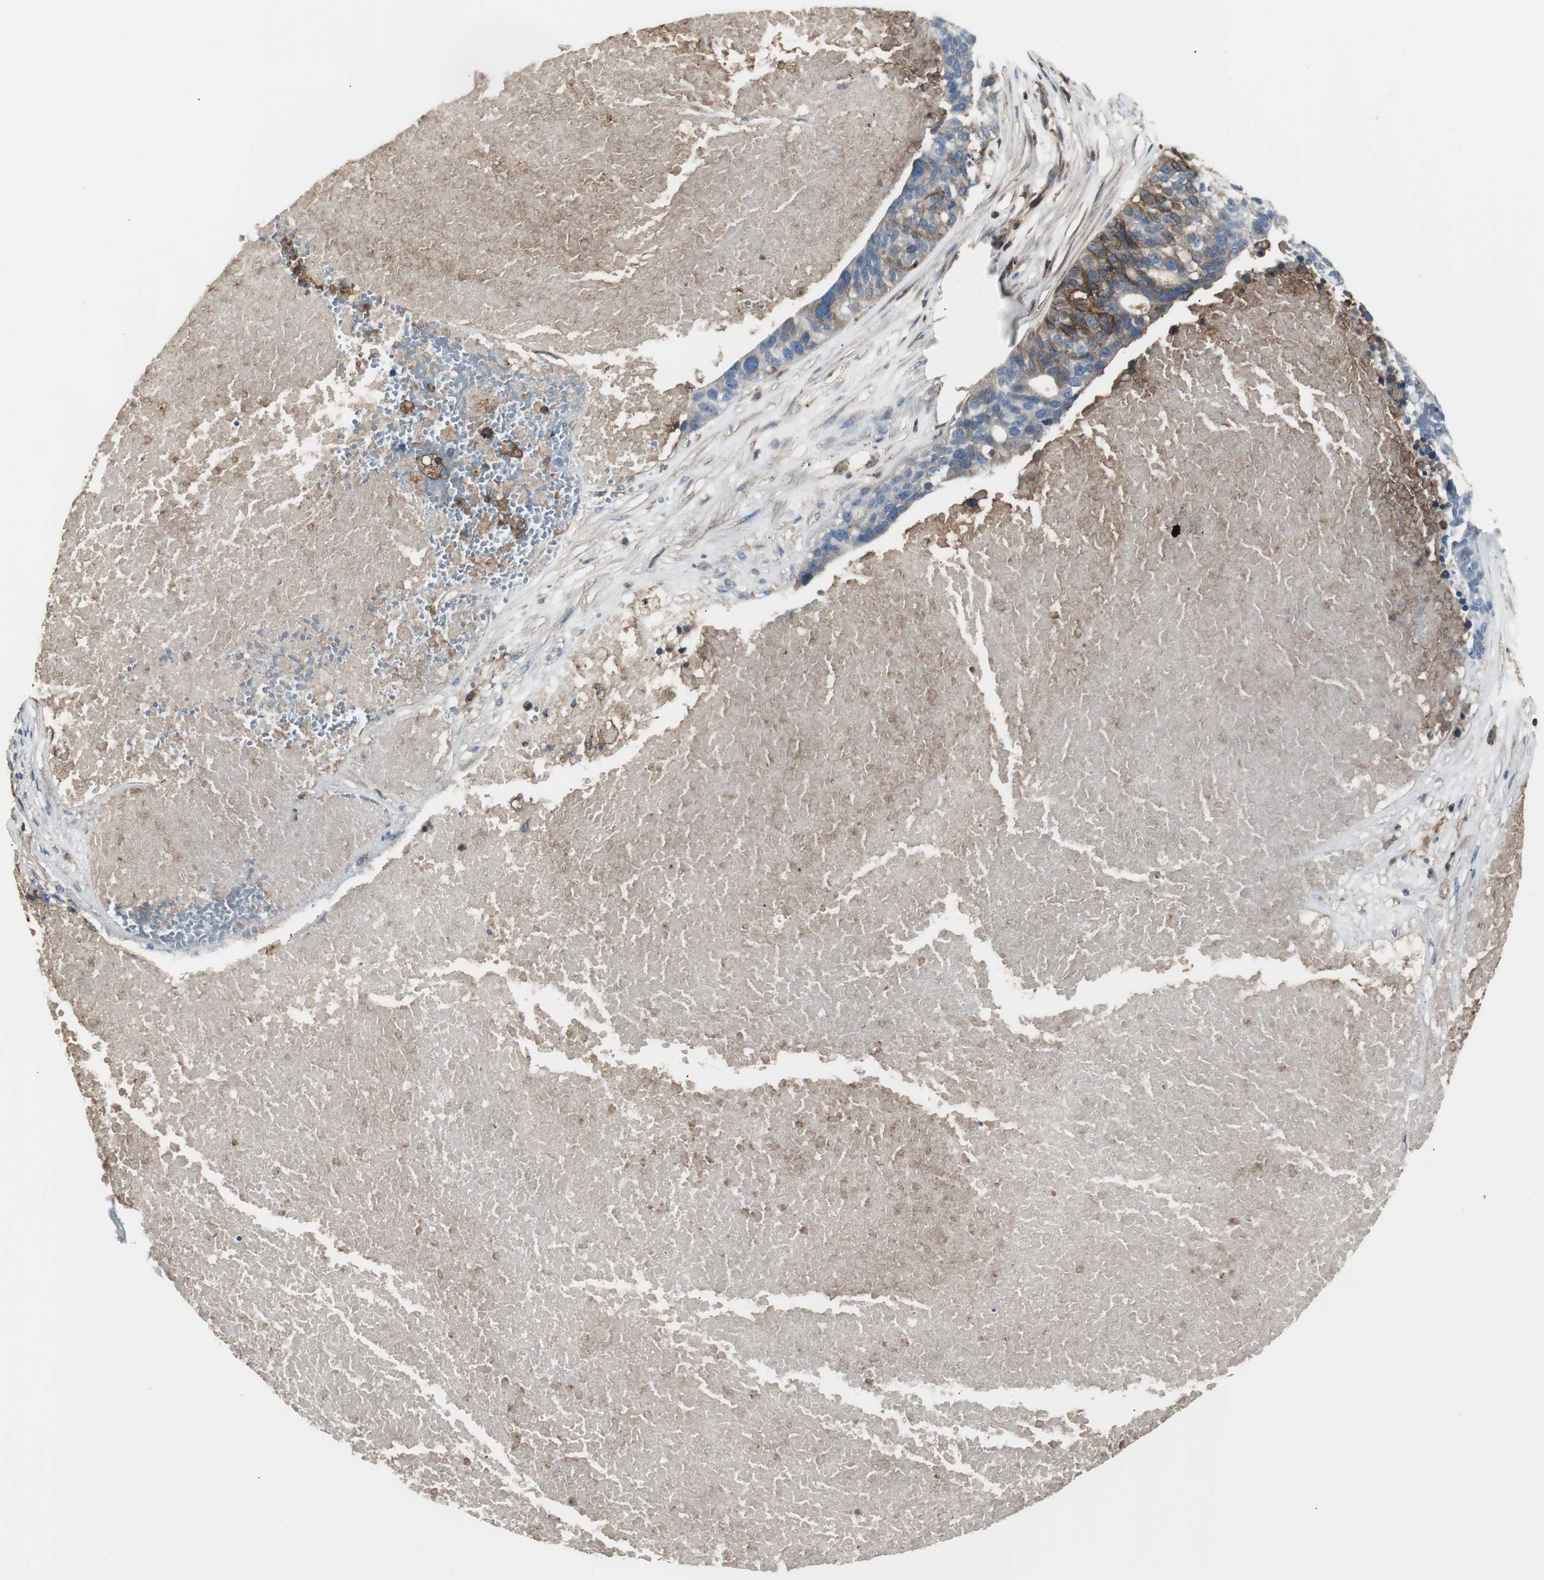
{"staining": {"intensity": "strong", "quantity": "<25%", "location": "cytoplasmic/membranous"}, "tissue": "ovarian cancer", "cell_type": "Tumor cells", "image_type": "cancer", "snomed": [{"axis": "morphology", "description": "Cystadenocarcinoma, serous, NOS"}, {"axis": "topography", "description": "Ovary"}], "caption": "Serous cystadenocarcinoma (ovarian) stained for a protein displays strong cytoplasmic/membranous positivity in tumor cells.", "gene": "B2M", "patient": {"sex": "female", "age": 59}}